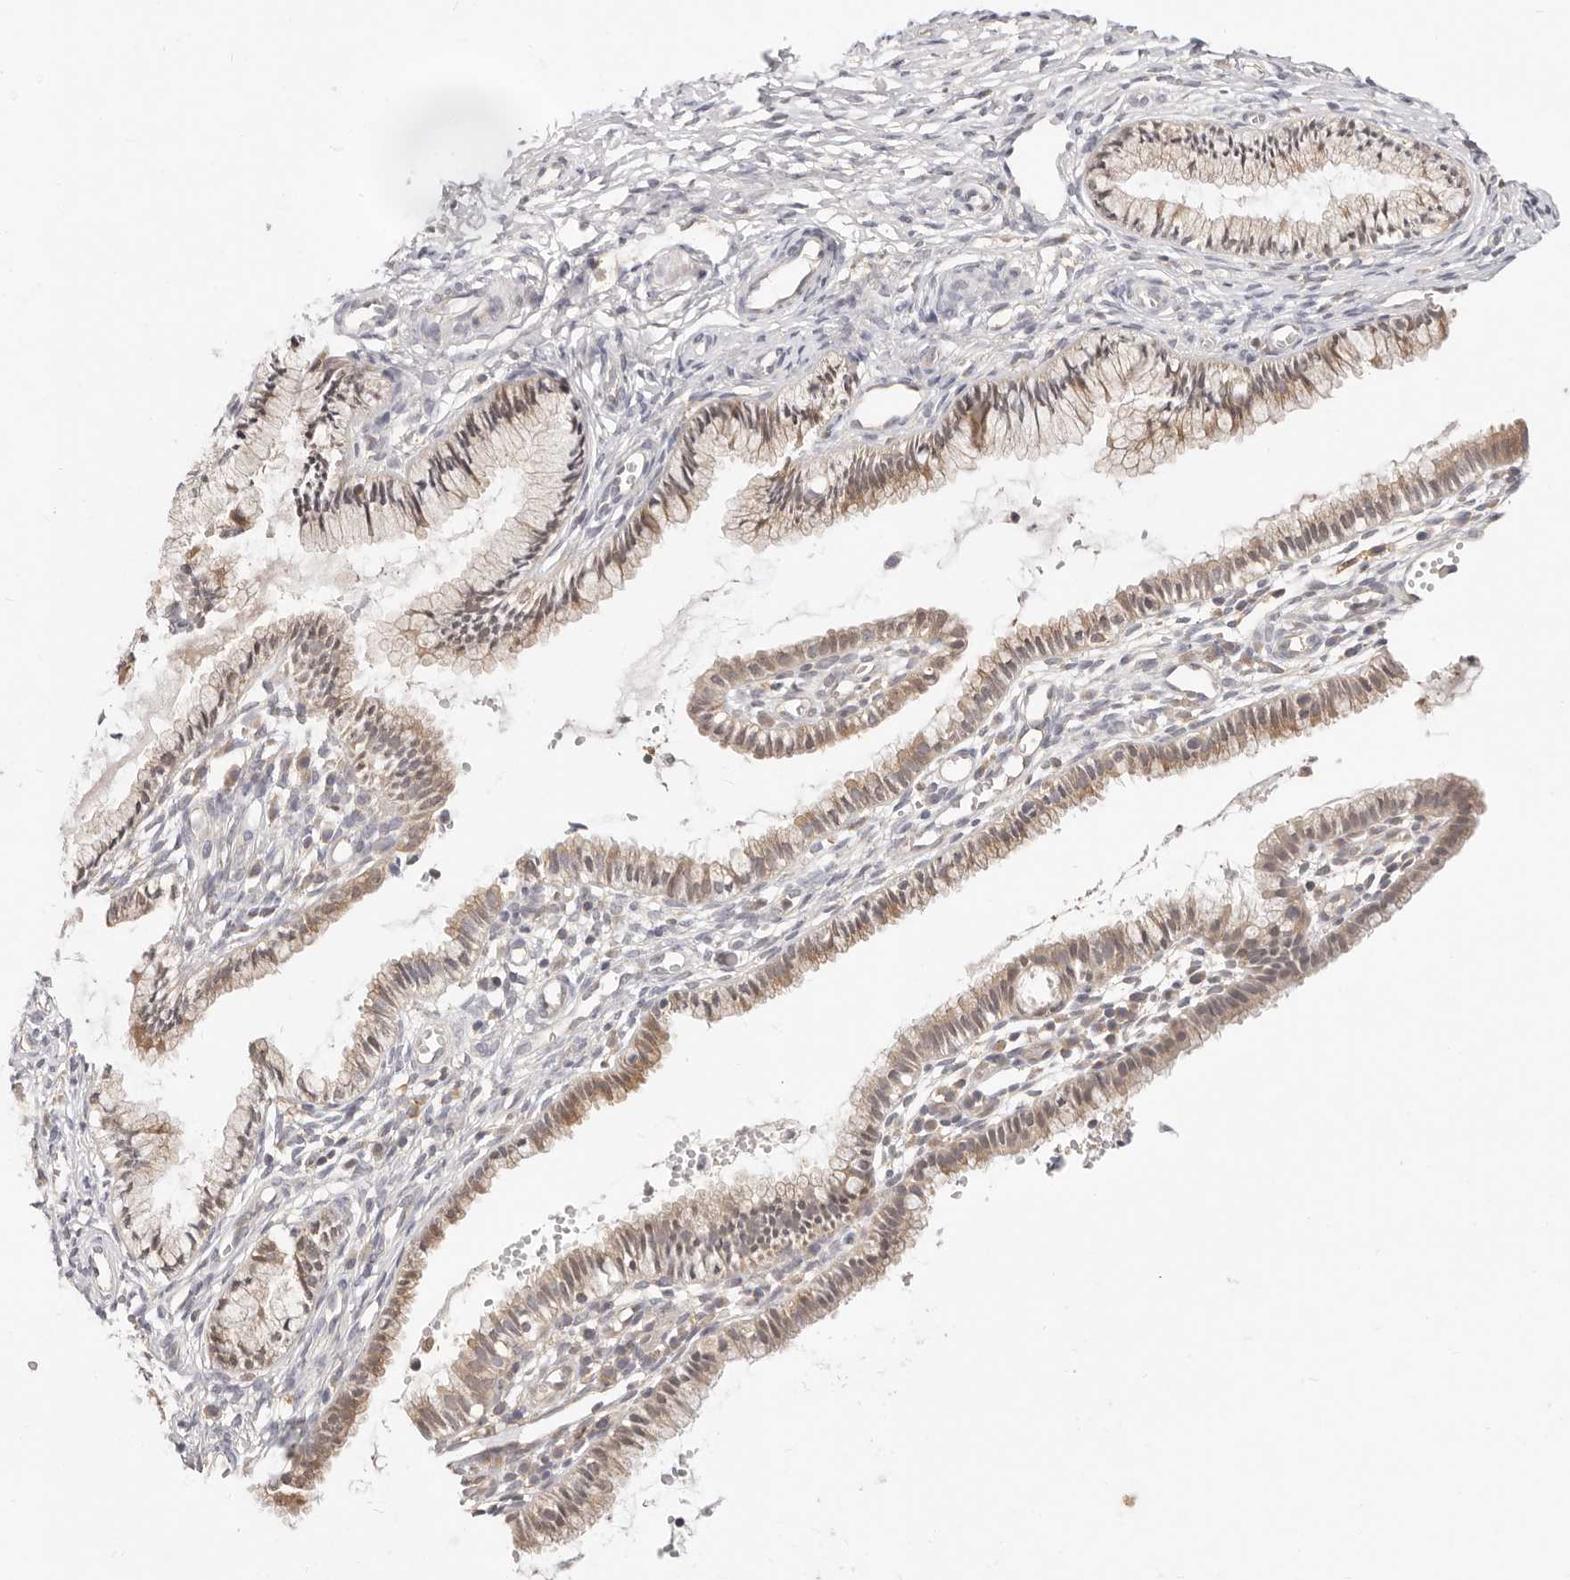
{"staining": {"intensity": "weak", "quantity": ">75%", "location": "cytoplasmic/membranous,nuclear"}, "tissue": "cervix", "cell_type": "Glandular cells", "image_type": "normal", "snomed": [{"axis": "morphology", "description": "Normal tissue, NOS"}, {"axis": "topography", "description": "Cervix"}], "caption": "An immunohistochemistry image of benign tissue is shown. Protein staining in brown shows weak cytoplasmic/membranous,nuclear positivity in cervix within glandular cells. (Brightfield microscopy of DAB IHC at high magnification).", "gene": "DTNBP1", "patient": {"sex": "female", "age": 27}}